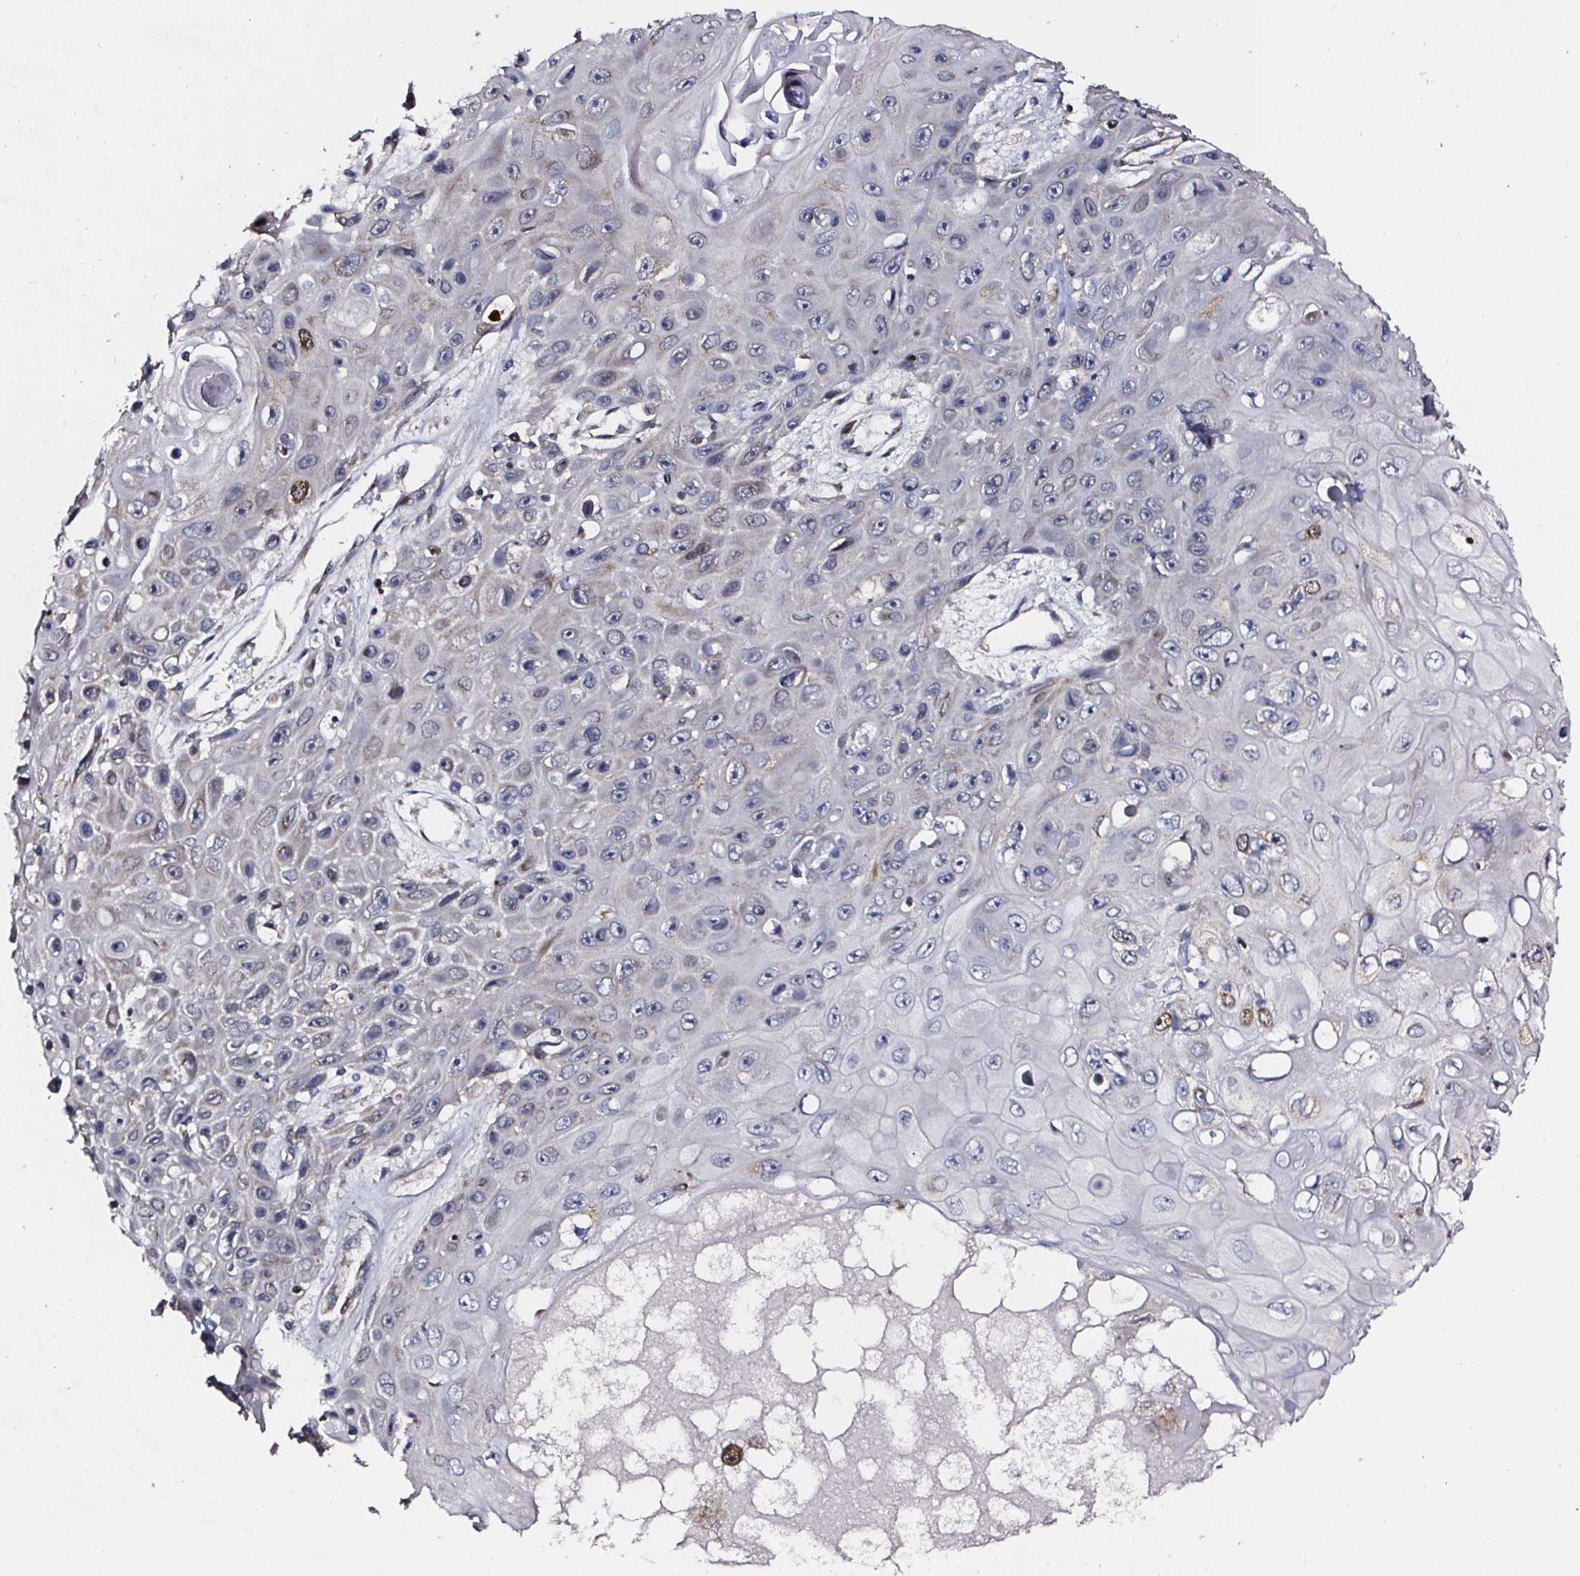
{"staining": {"intensity": "moderate", "quantity": "<25%", "location": "cytoplasmic/membranous"}, "tissue": "skin cancer", "cell_type": "Tumor cells", "image_type": "cancer", "snomed": [{"axis": "morphology", "description": "Squamous cell carcinoma, NOS"}, {"axis": "topography", "description": "Skin"}], "caption": "High-magnification brightfield microscopy of squamous cell carcinoma (skin) stained with DAB (brown) and counterstained with hematoxylin (blue). tumor cells exhibit moderate cytoplasmic/membranous positivity is appreciated in approximately<25% of cells.", "gene": "ATAD3B", "patient": {"sex": "male", "age": 82}}